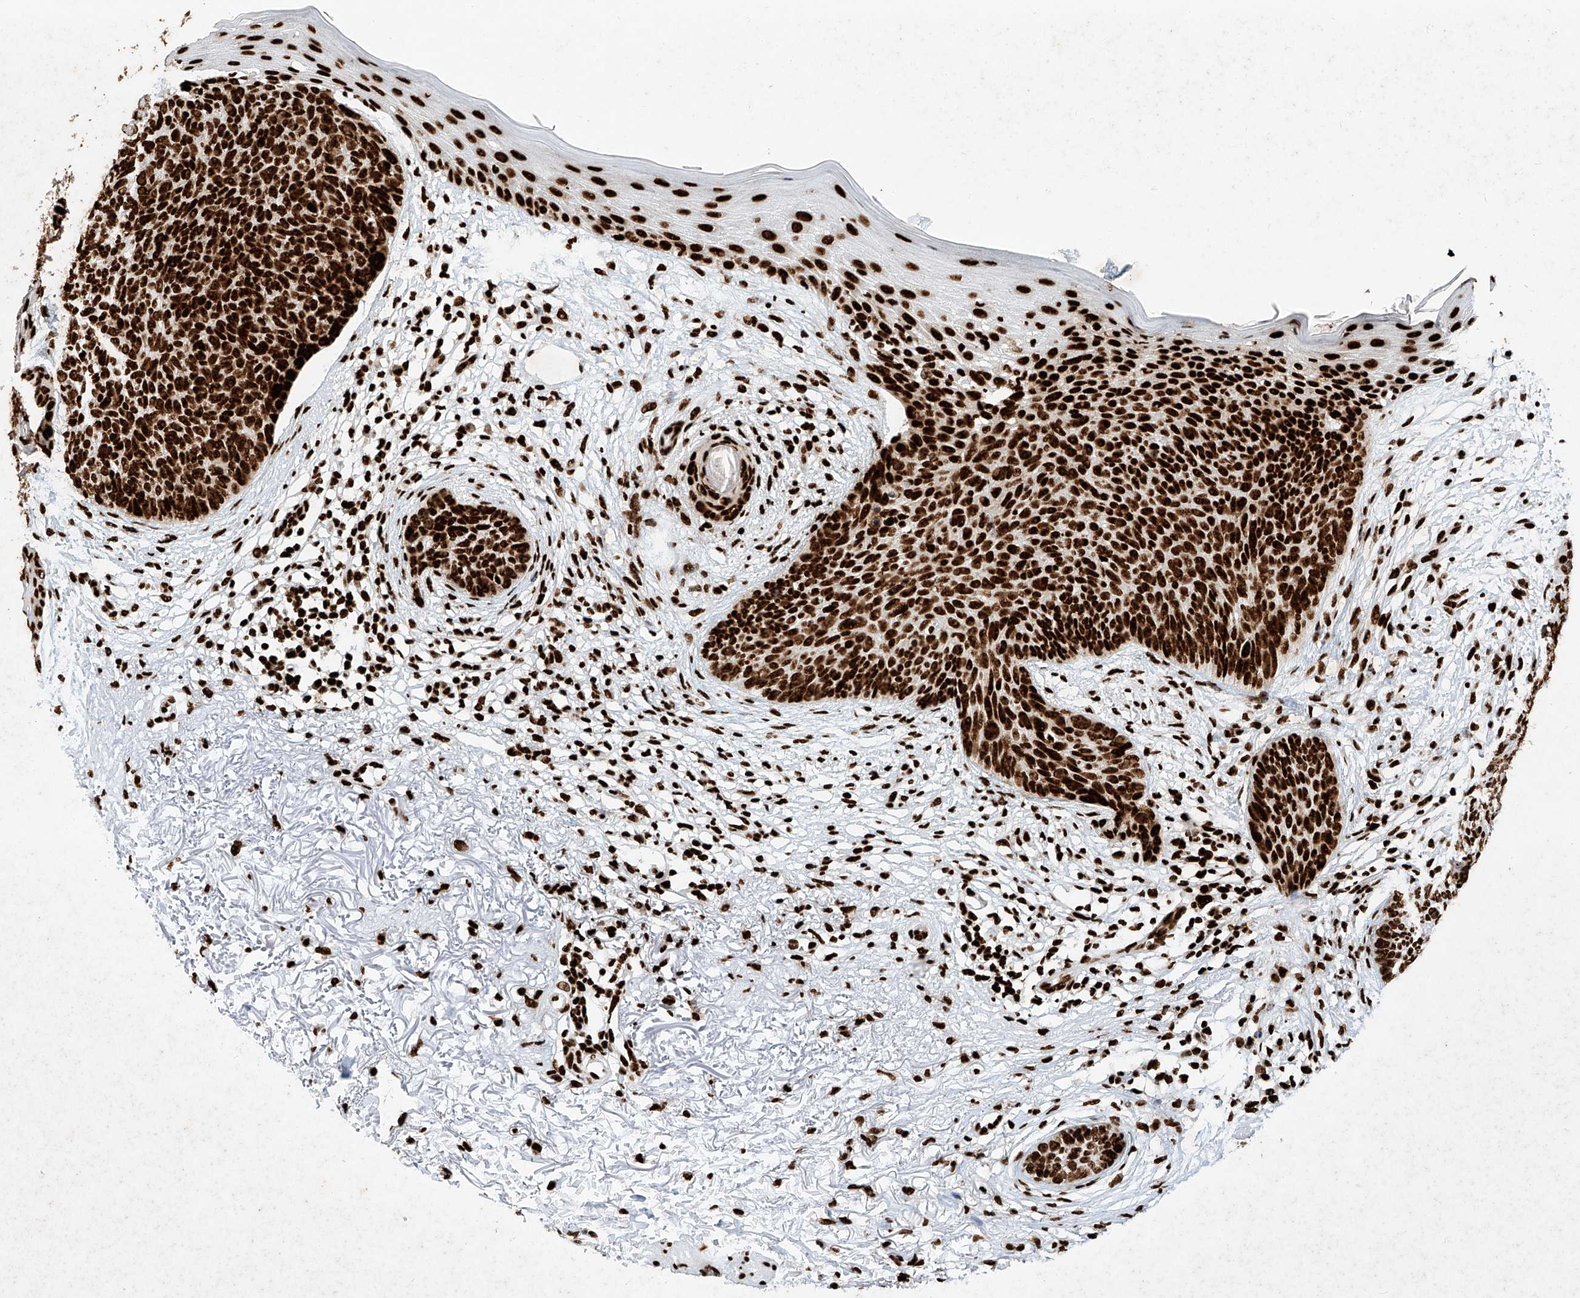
{"staining": {"intensity": "strong", "quantity": ">75%", "location": "nuclear"}, "tissue": "skin cancer", "cell_type": "Tumor cells", "image_type": "cancer", "snomed": [{"axis": "morphology", "description": "Basal cell carcinoma"}, {"axis": "topography", "description": "Skin"}], "caption": "Immunohistochemical staining of human skin cancer (basal cell carcinoma) displays high levels of strong nuclear staining in approximately >75% of tumor cells. The protein is stained brown, and the nuclei are stained in blue (DAB IHC with brightfield microscopy, high magnification).", "gene": "SRSF6", "patient": {"sex": "female", "age": 70}}